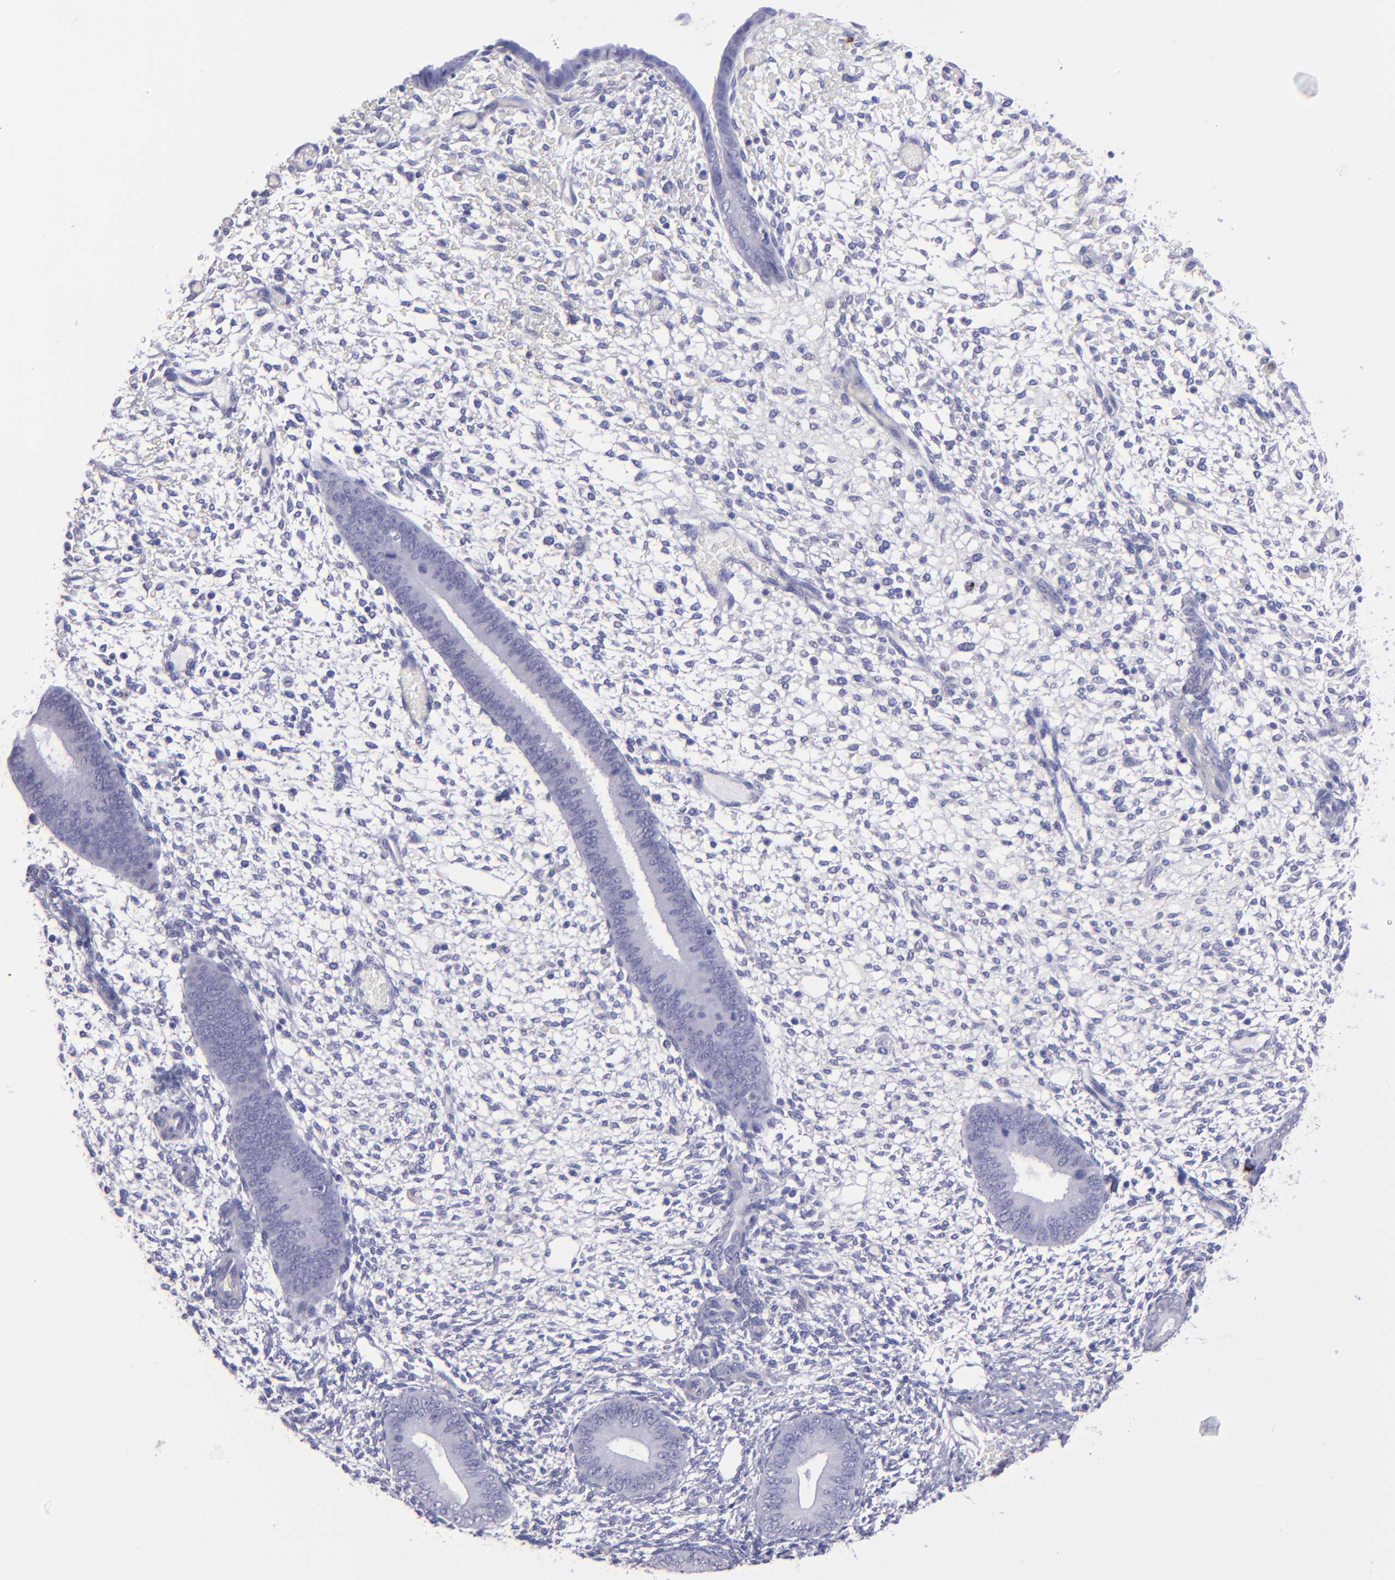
{"staining": {"intensity": "negative", "quantity": "none", "location": "none"}, "tissue": "endometrium", "cell_type": "Cells in endometrial stroma", "image_type": "normal", "snomed": [{"axis": "morphology", "description": "Normal tissue, NOS"}, {"axis": "topography", "description": "Endometrium"}], "caption": "Protein analysis of unremarkable endometrium demonstrates no significant expression in cells in endometrial stroma.", "gene": "TG", "patient": {"sex": "female", "age": 42}}